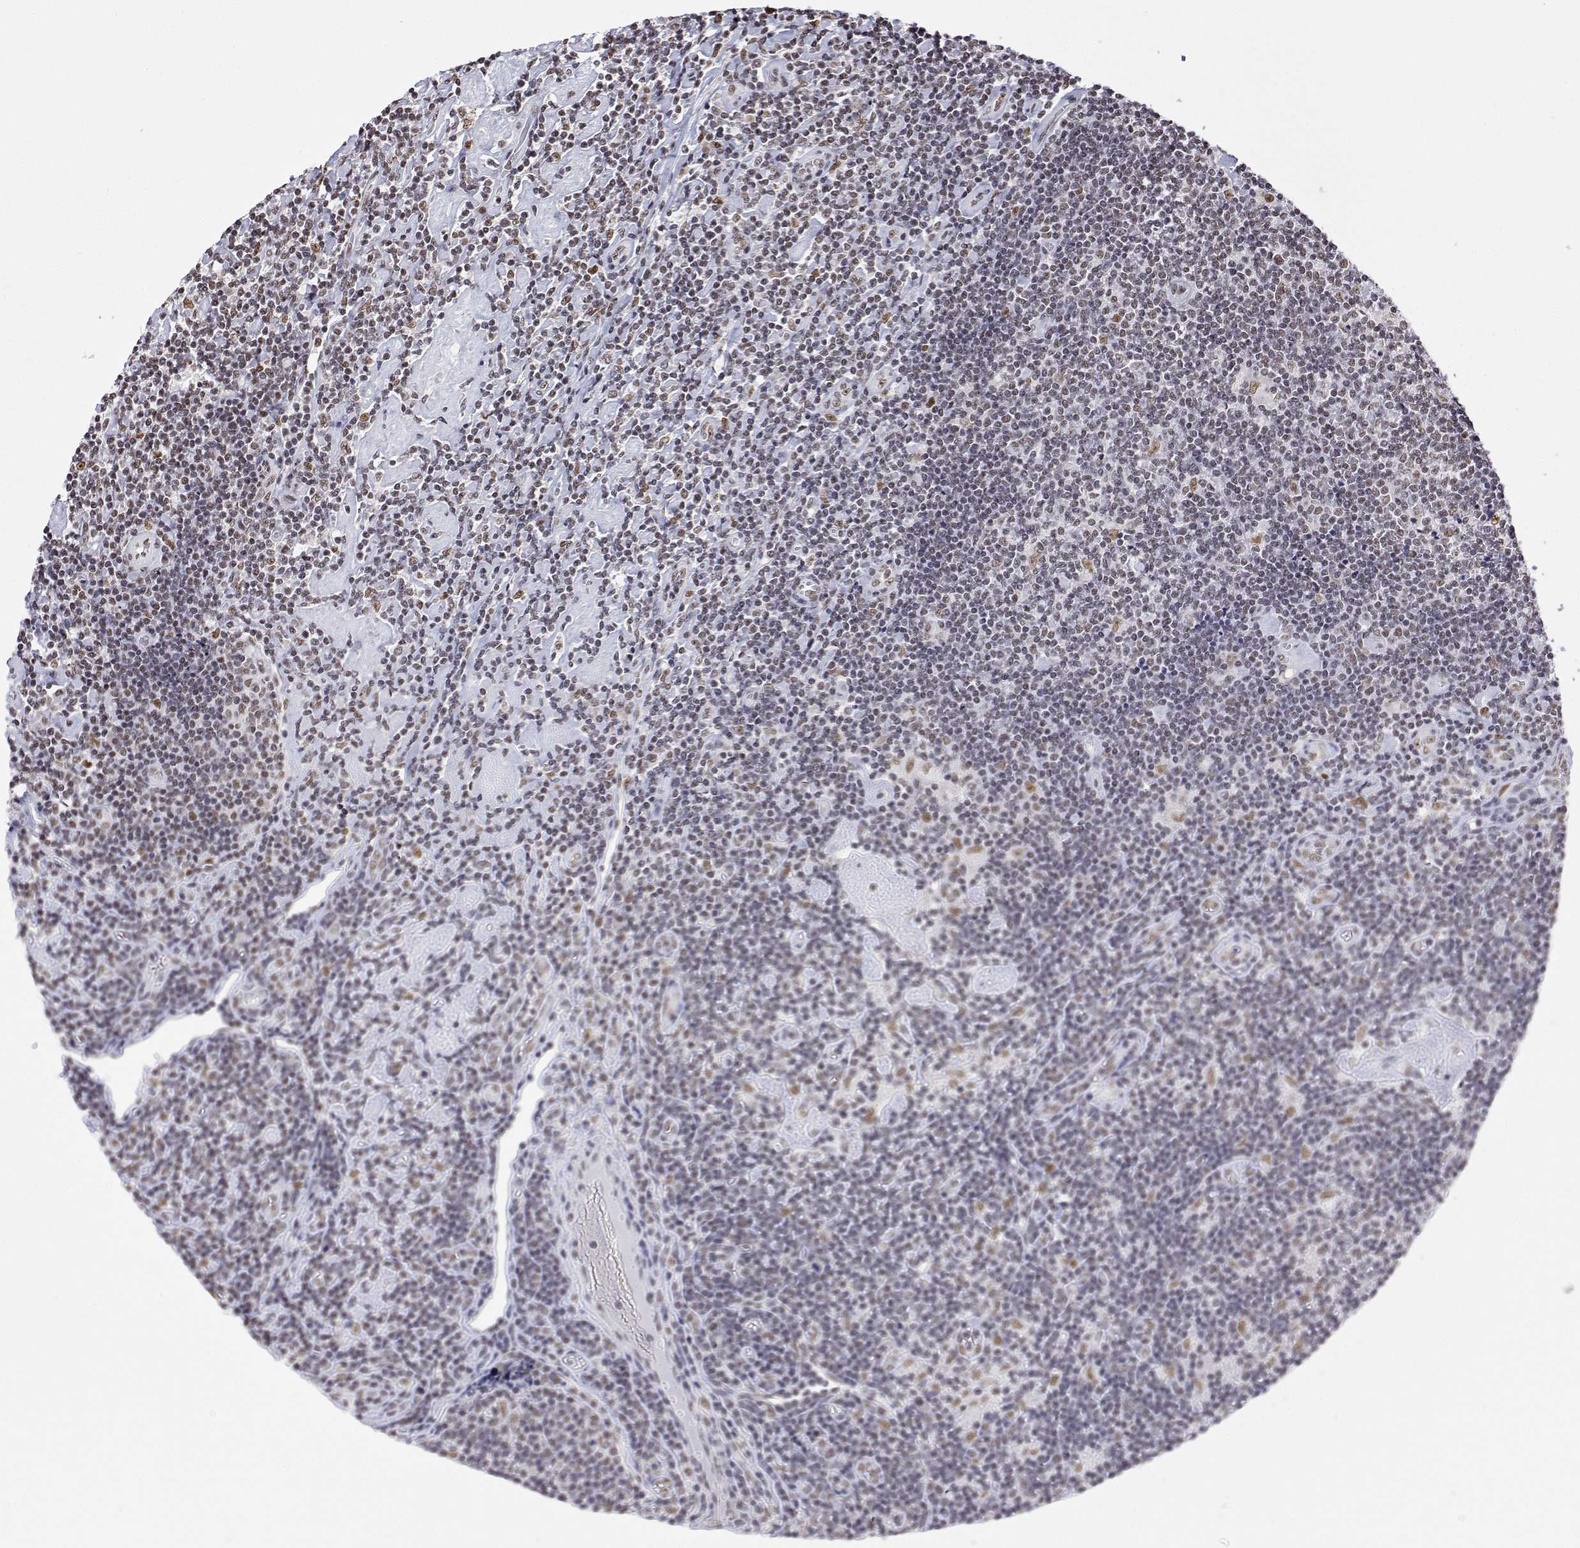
{"staining": {"intensity": "weak", "quantity": "25%-75%", "location": "nuclear"}, "tissue": "lymphoma", "cell_type": "Tumor cells", "image_type": "cancer", "snomed": [{"axis": "morphology", "description": "Hodgkin's disease, NOS"}, {"axis": "topography", "description": "Lymph node"}], "caption": "About 25%-75% of tumor cells in human lymphoma reveal weak nuclear protein expression as visualized by brown immunohistochemical staining.", "gene": "ADAR", "patient": {"sex": "male", "age": 40}}